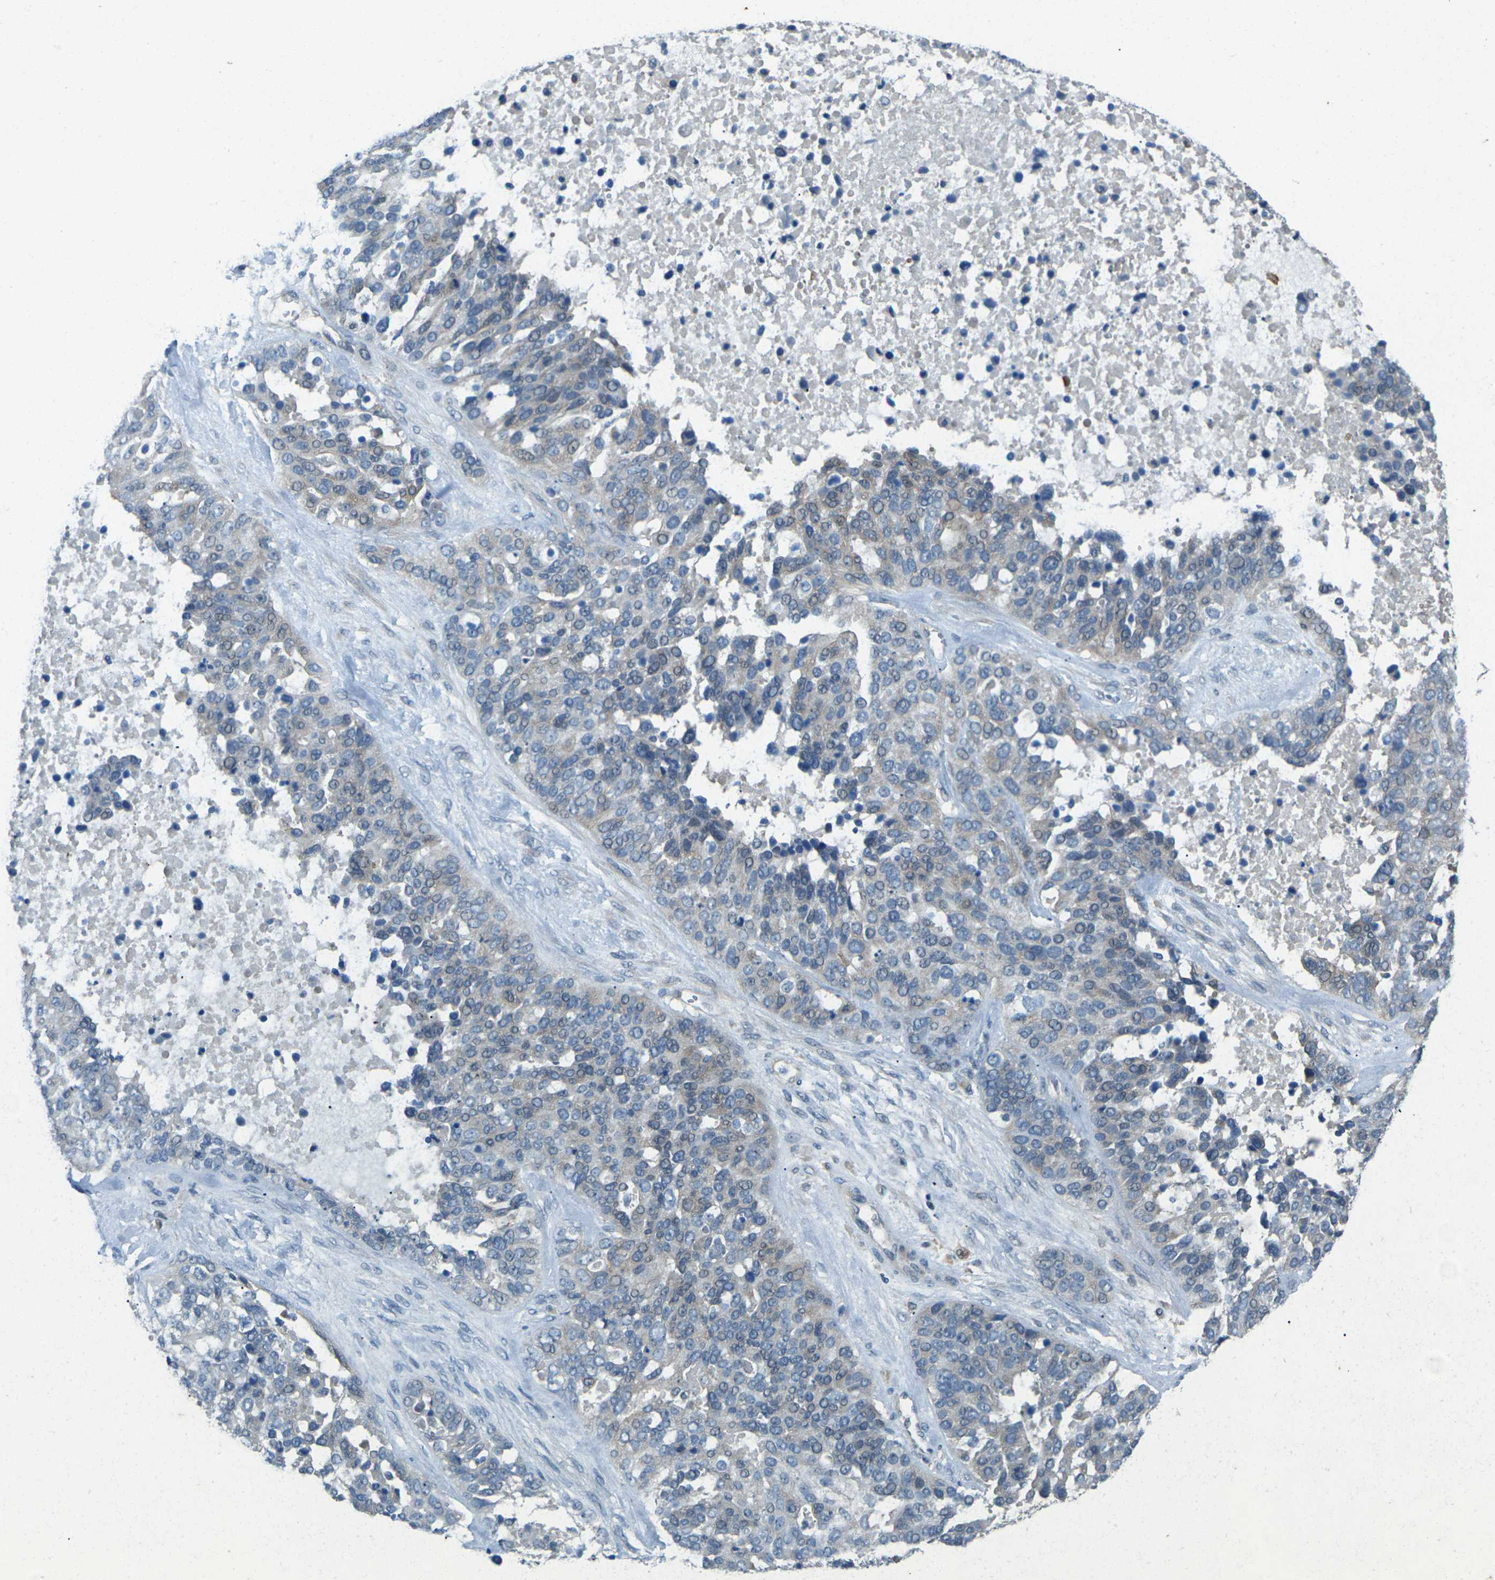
{"staining": {"intensity": "weak", "quantity": "25%-75%", "location": "cytoplasmic/membranous"}, "tissue": "ovarian cancer", "cell_type": "Tumor cells", "image_type": "cancer", "snomed": [{"axis": "morphology", "description": "Cystadenocarcinoma, serous, NOS"}, {"axis": "topography", "description": "Ovary"}], "caption": "Protein expression analysis of human ovarian cancer (serous cystadenocarcinoma) reveals weak cytoplasmic/membranous staining in approximately 25%-75% of tumor cells.", "gene": "SIGLEC14", "patient": {"sex": "female", "age": 44}}